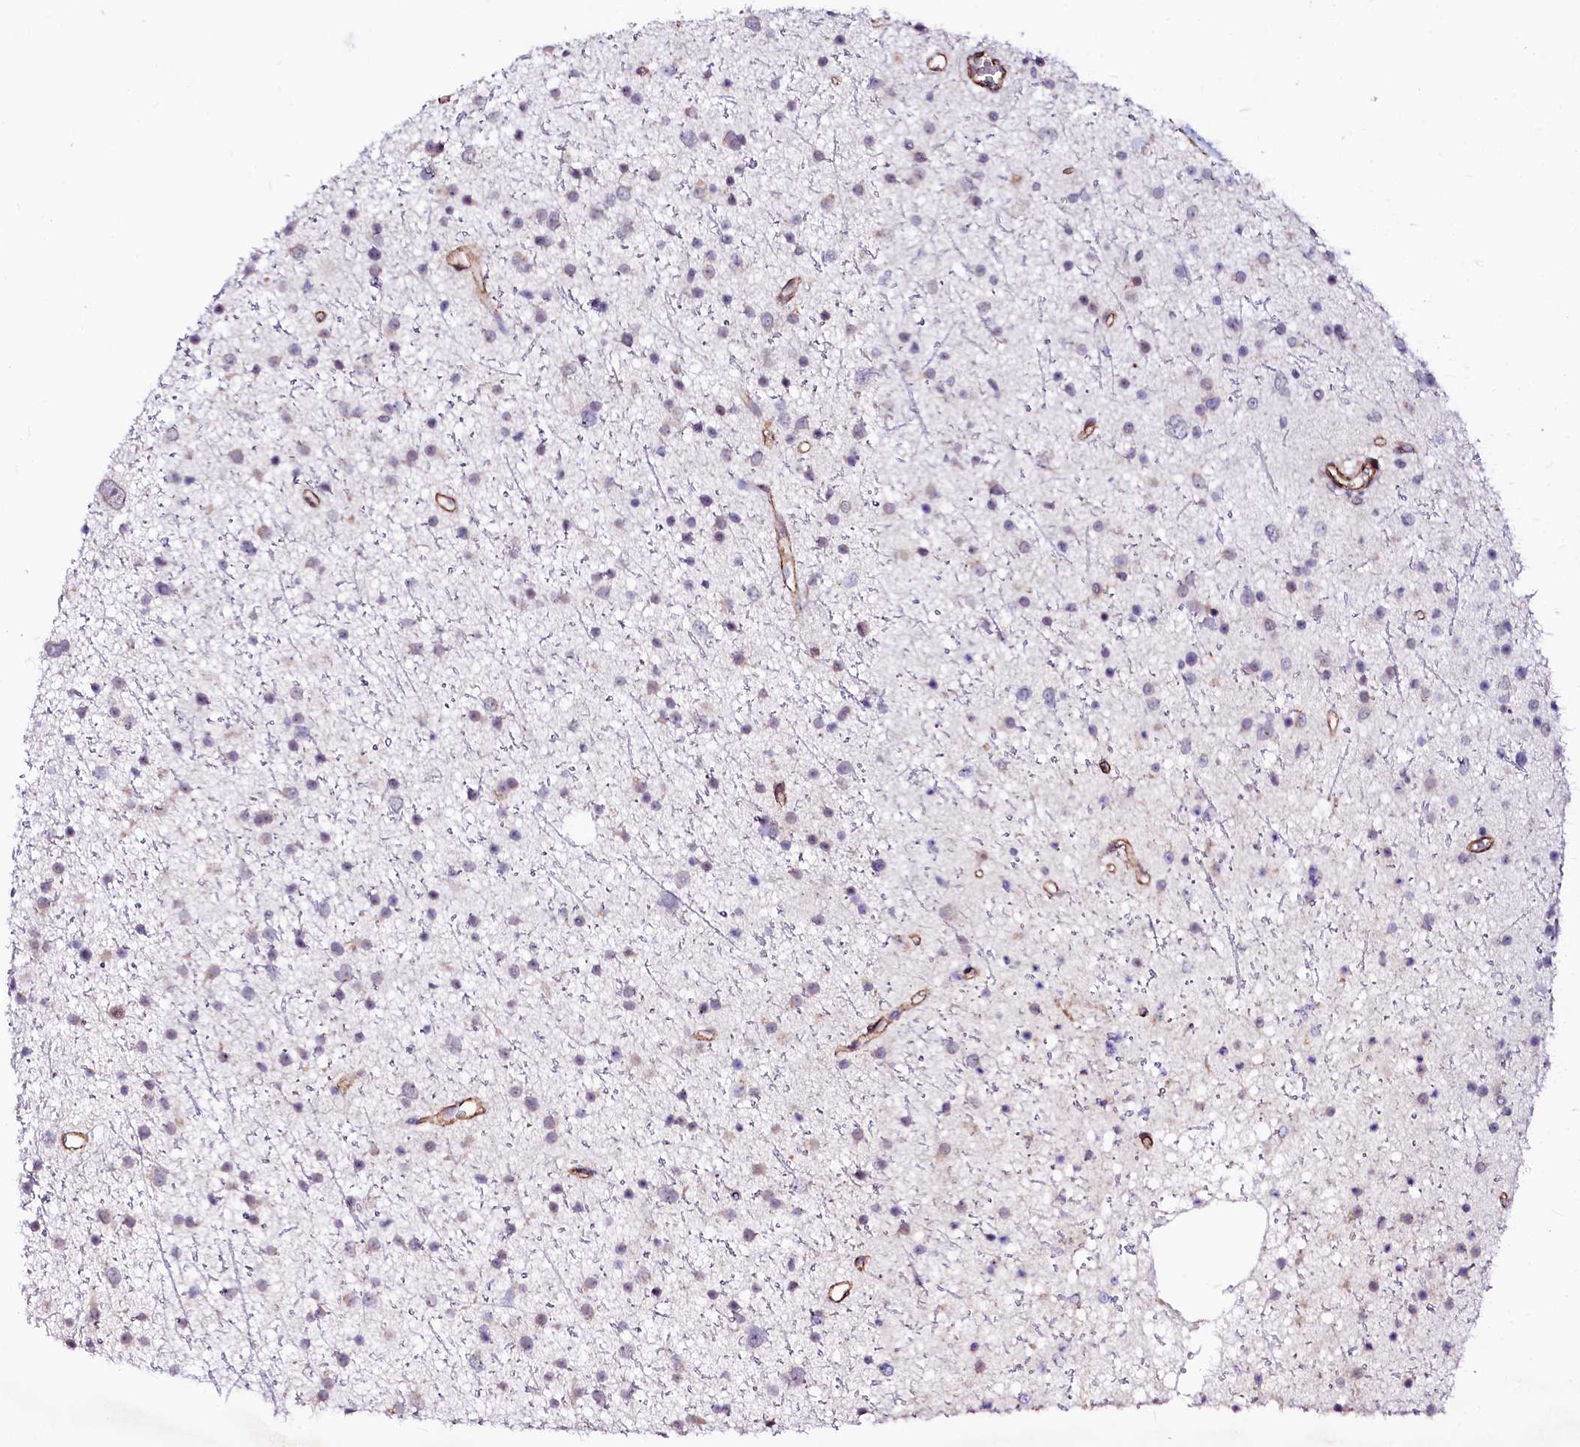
{"staining": {"intensity": "negative", "quantity": "none", "location": "none"}, "tissue": "glioma", "cell_type": "Tumor cells", "image_type": "cancer", "snomed": [{"axis": "morphology", "description": "Glioma, malignant, Low grade"}, {"axis": "topography", "description": "Cerebral cortex"}], "caption": "DAB (3,3'-diaminobenzidine) immunohistochemical staining of glioma shows no significant expression in tumor cells. (DAB IHC, high magnification).", "gene": "GPR176", "patient": {"sex": "female", "age": 39}}